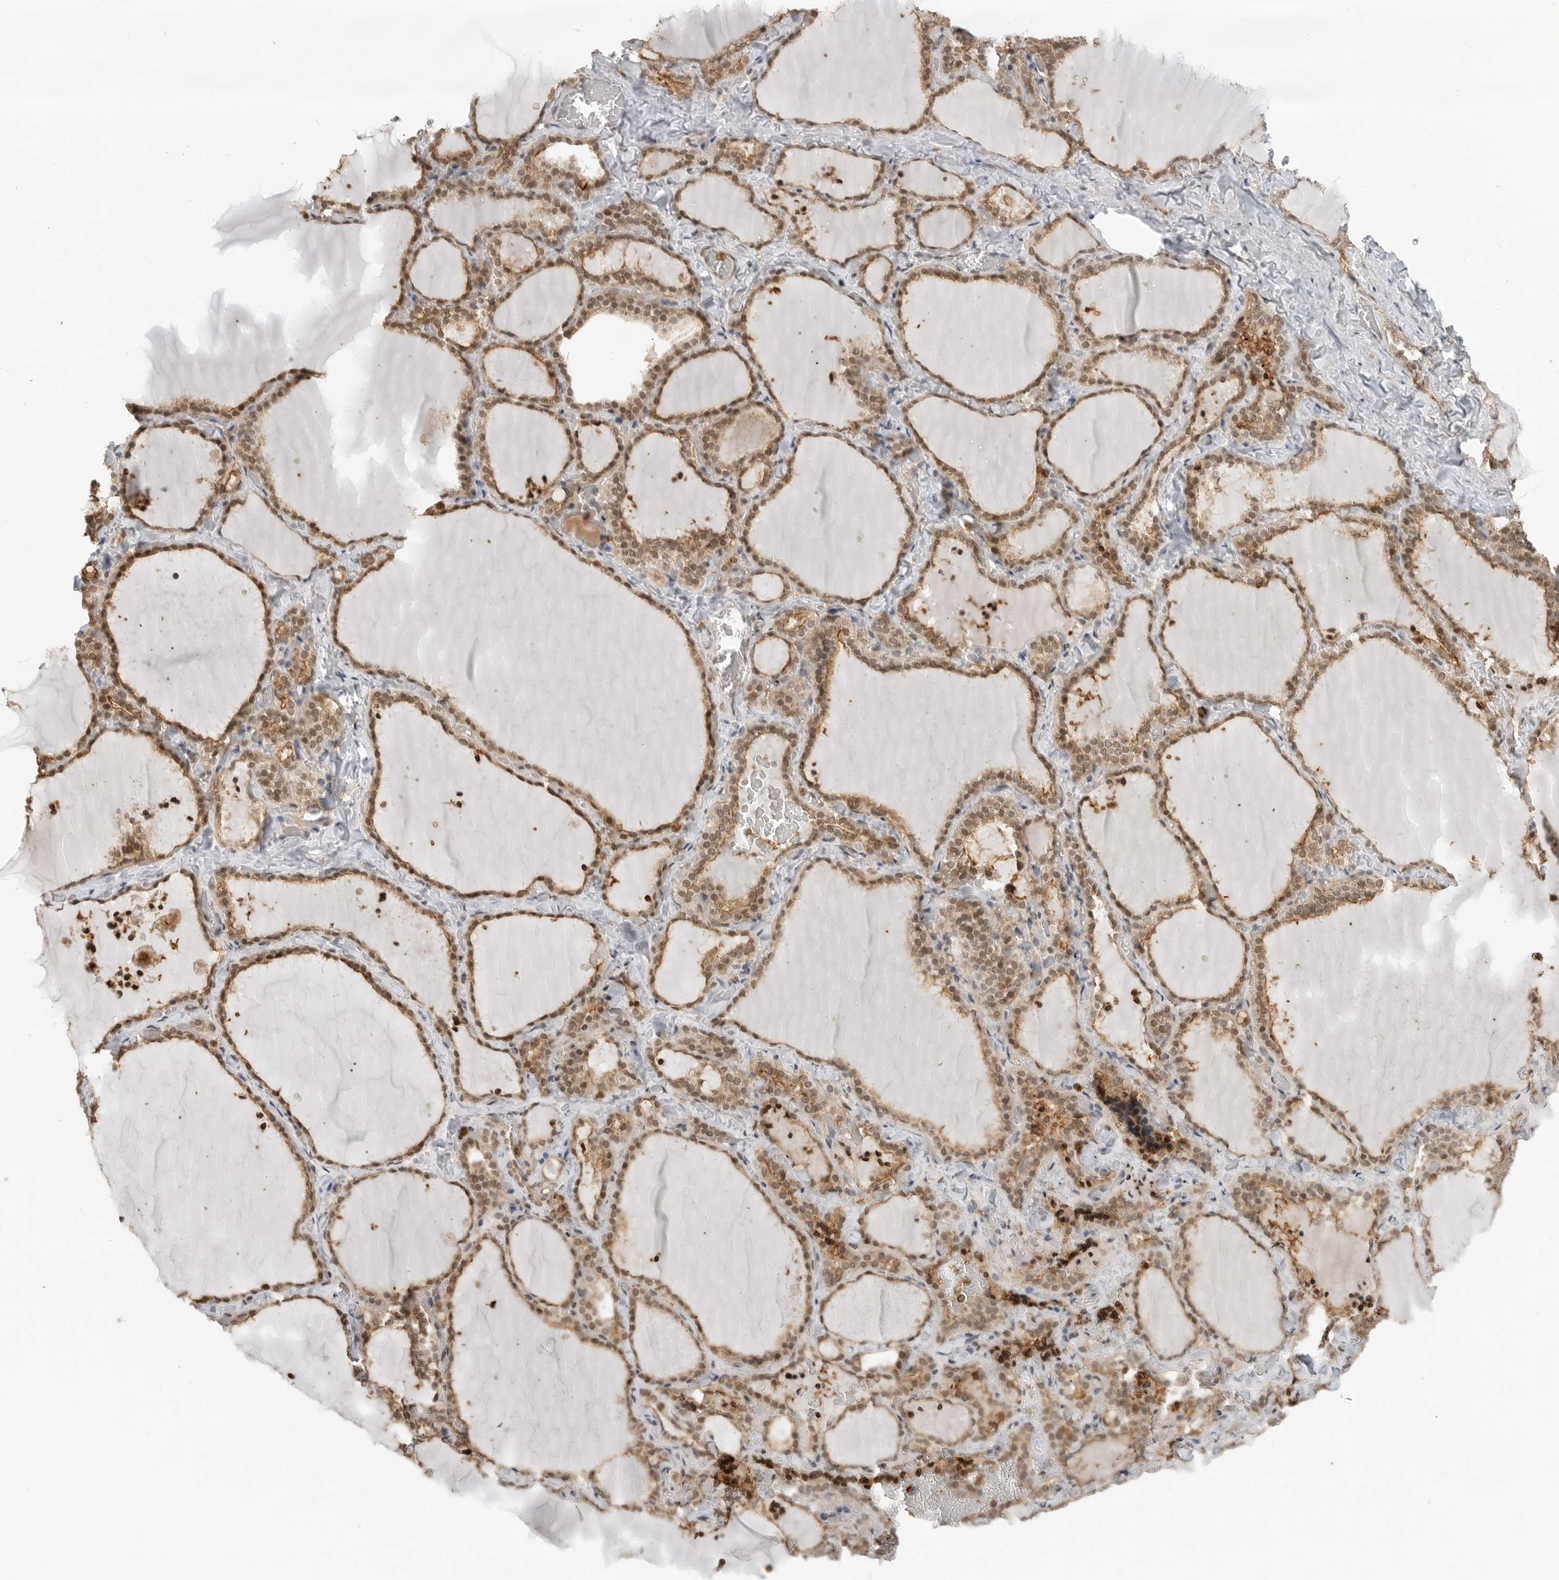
{"staining": {"intensity": "moderate", "quantity": ">75%", "location": "cytoplasmic/membranous,nuclear"}, "tissue": "thyroid gland", "cell_type": "Glandular cells", "image_type": "normal", "snomed": [{"axis": "morphology", "description": "Normal tissue, NOS"}, {"axis": "topography", "description": "Thyroid gland"}], "caption": "Immunohistochemical staining of benign human thyroid gland demonstrates medium levels of moderate cytoplasmic/membranous,nuclear expression in approximately >75% of glandular cells.", "gene": "ANXA11", "patient": {"sex": "female", "age": 22}}